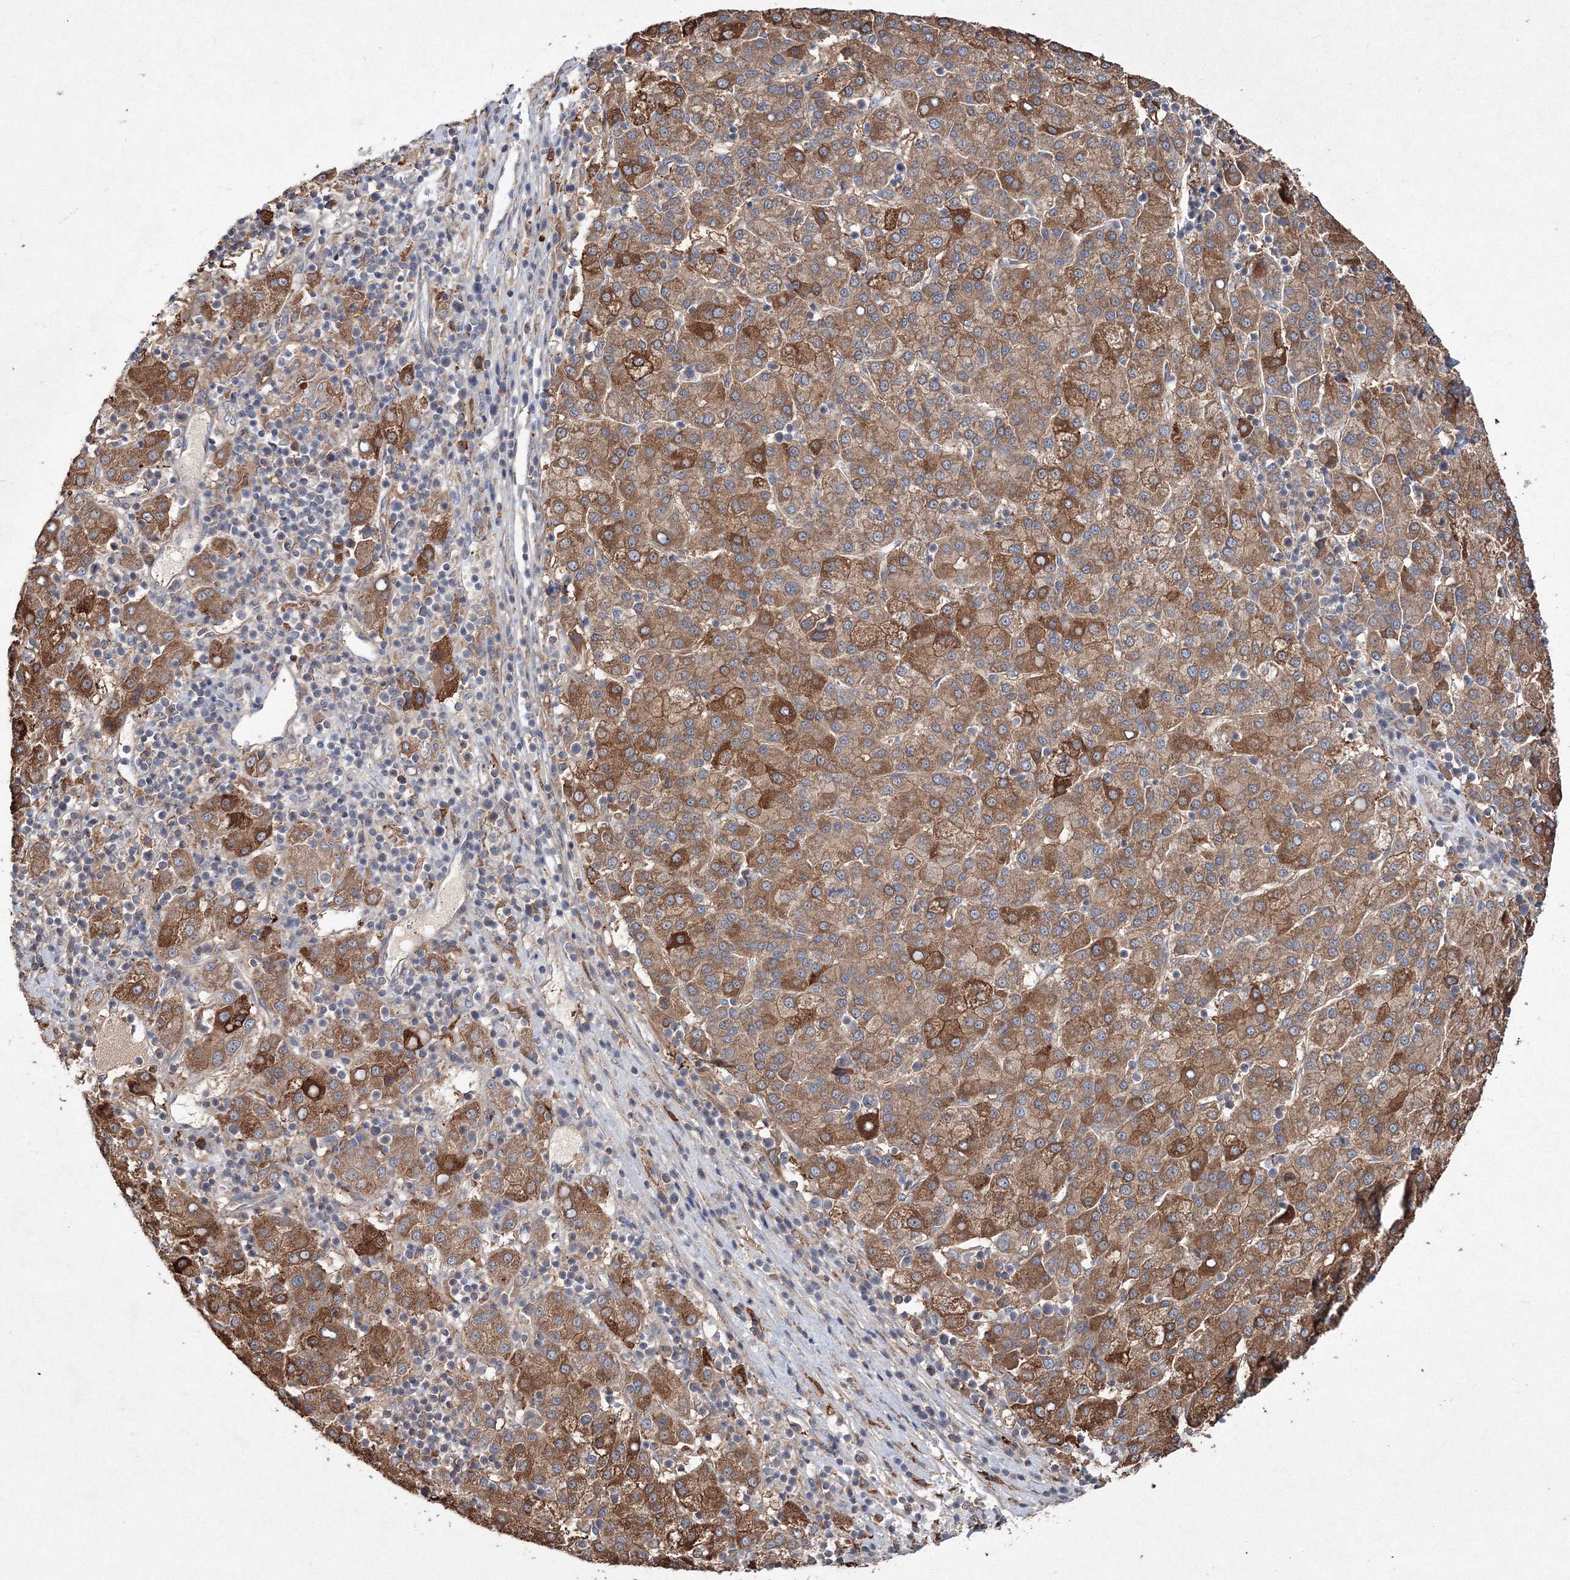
{"staining": {"intensity": "moderate", "quantity": ">75%", "location": "cytoplasmic/membranous"}, "tissue": "liver cancer", "cell_type": "Tumor cells", "image_type": "cancer", "snomed": [{"axis": "morphology", "description": "Carcinoma, Hepatocellular, NOS"}, {"axis": "topography", "description": "Liver"}], "caption": "Tumor cells exhibit medium levels of moderate cytoplasmic/membranous staining in about >75% of cells in liver hepatocellular carcinoma. The protein of interest is stained brown, and the nuclei are stained in blue (DAB (3,3'-diaminobenzidine) IHC with brightfield microscopy, high magnification).", "gene": "RANBP3L", "patient": {"sex": "female", "age": 58}}